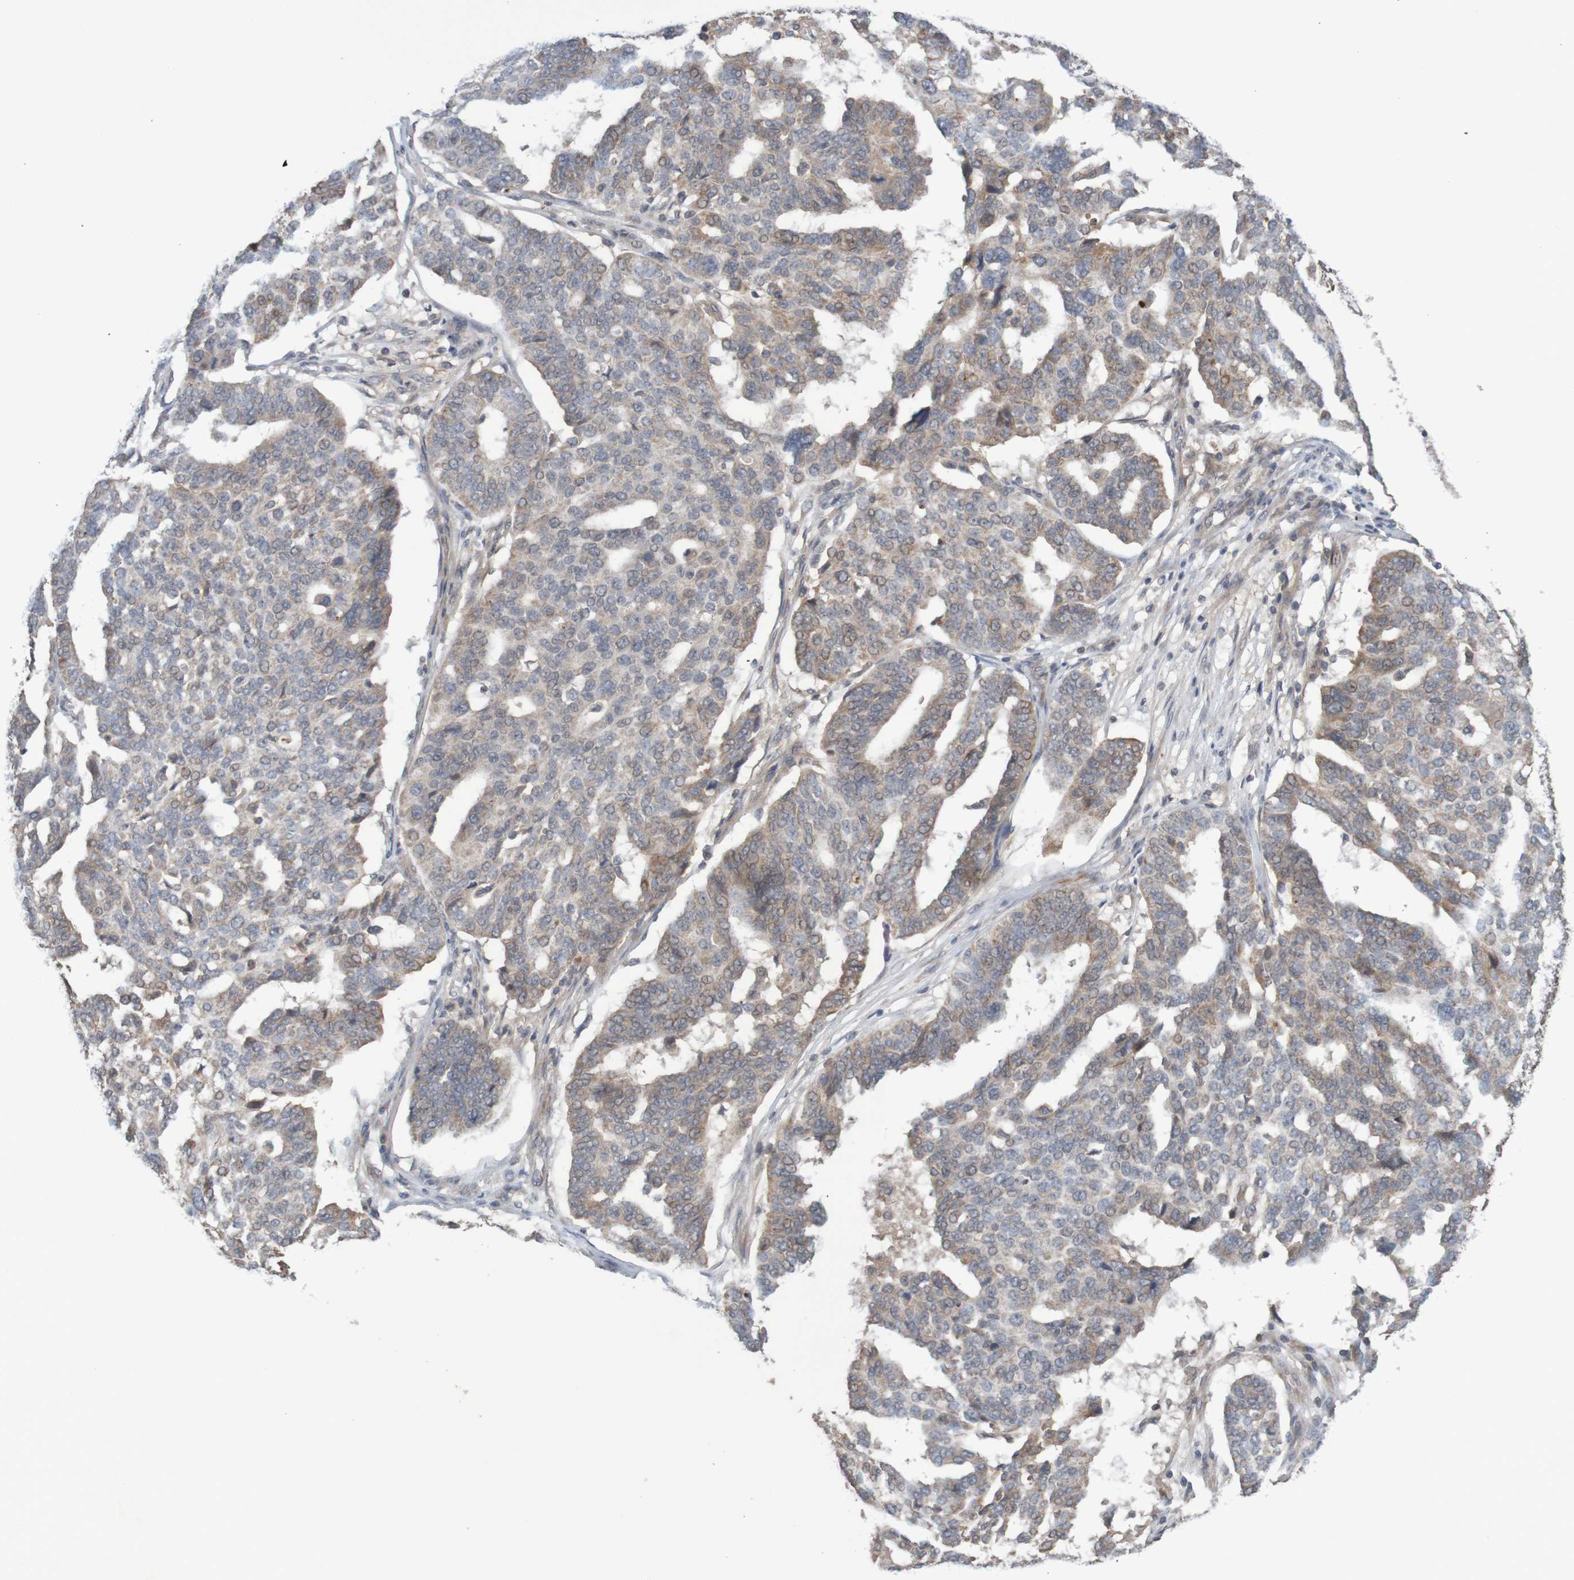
{"staining": {"intensity": "weak", "quantity": "25%-75%", "location": "cytoplasmic/membranous"}, "tissue": "ovarian cancer", "cell_type": "Tumor cells", "image_type": "cancer", "snomed": [{"axis": "morphology", "description": "Cystadenocarcinoma, serous, NOS"}, {"axis": "topography", "description": "Ovary"}], "caption": "Immunohistochemical staining of human serous cystadenocarcinoma (ovarian) reveals weak cytoplasmic/membranous protein expression in approximately 25%-75% of tumor cells. Using DAB (brown) and hematoxylin (blue) stains, captured at high magnification using brightfield microscopy.", "gene": "ANKK1", "patient": {"sex": "female", "age": 59}}